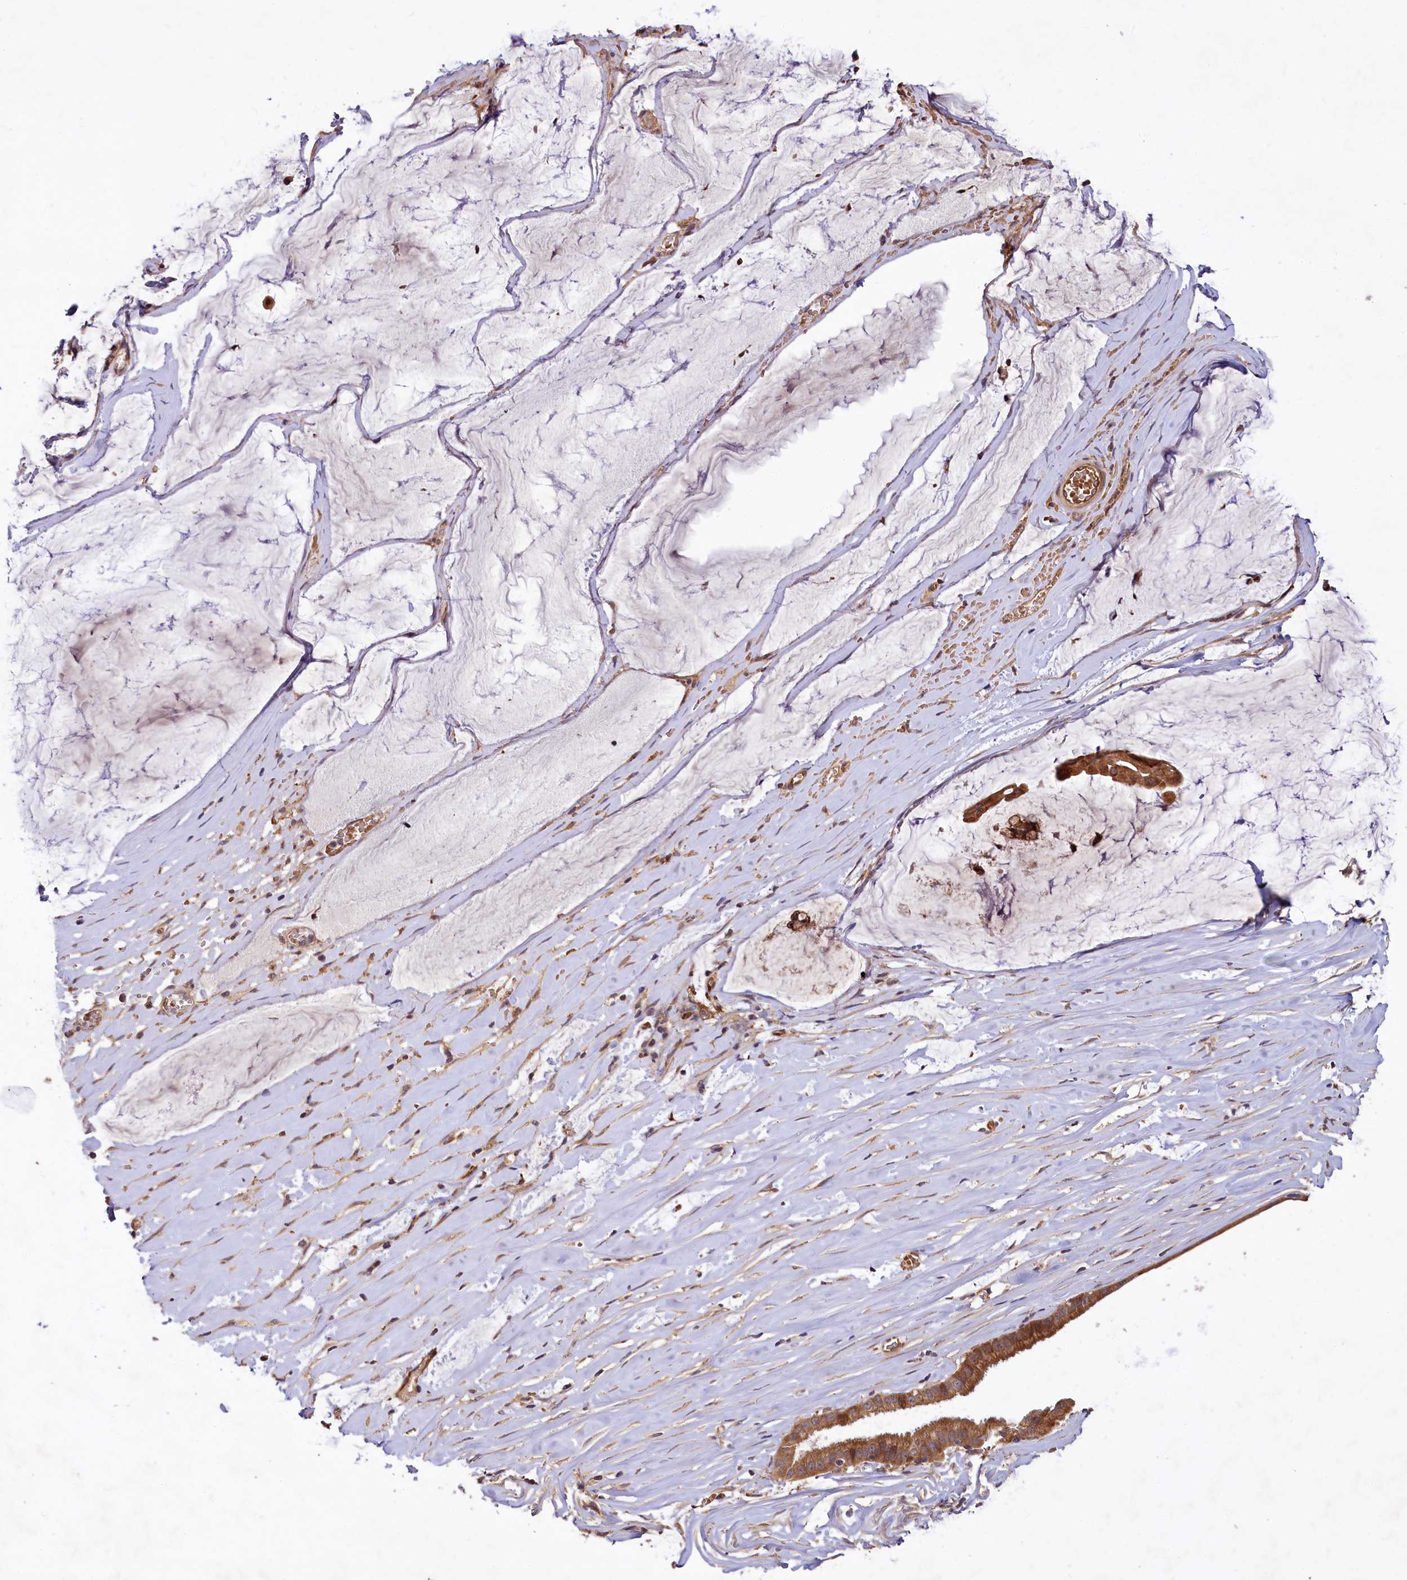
{"staining": {"intensity": "strong", "quantity": ">75%", "location": "cytoplasmic/membranous"}, "tissue": "ovarian cancer", "cell_type": "Tumor cells", "image_type": "cancer", "snomed": [{"axis": "morphology", "description": "Cystadenocarcinoma, mucinous, NOS"}, {"axis": "topography", "description": "Ovary"}], "caption": "Tumor cells display high levels of strong cytoplasmic/membranous positivity in about >75% of cells in human mucinous cystadenocarcinoma (ovarian). (Stains: DAB (3,3'-diaminobenzidine) in brown, nuclei in blue, Microscopy: brightfield microscopy at high magnification).", "gene": "PKN2", "patient": {"sex": "female", "age": 73}}